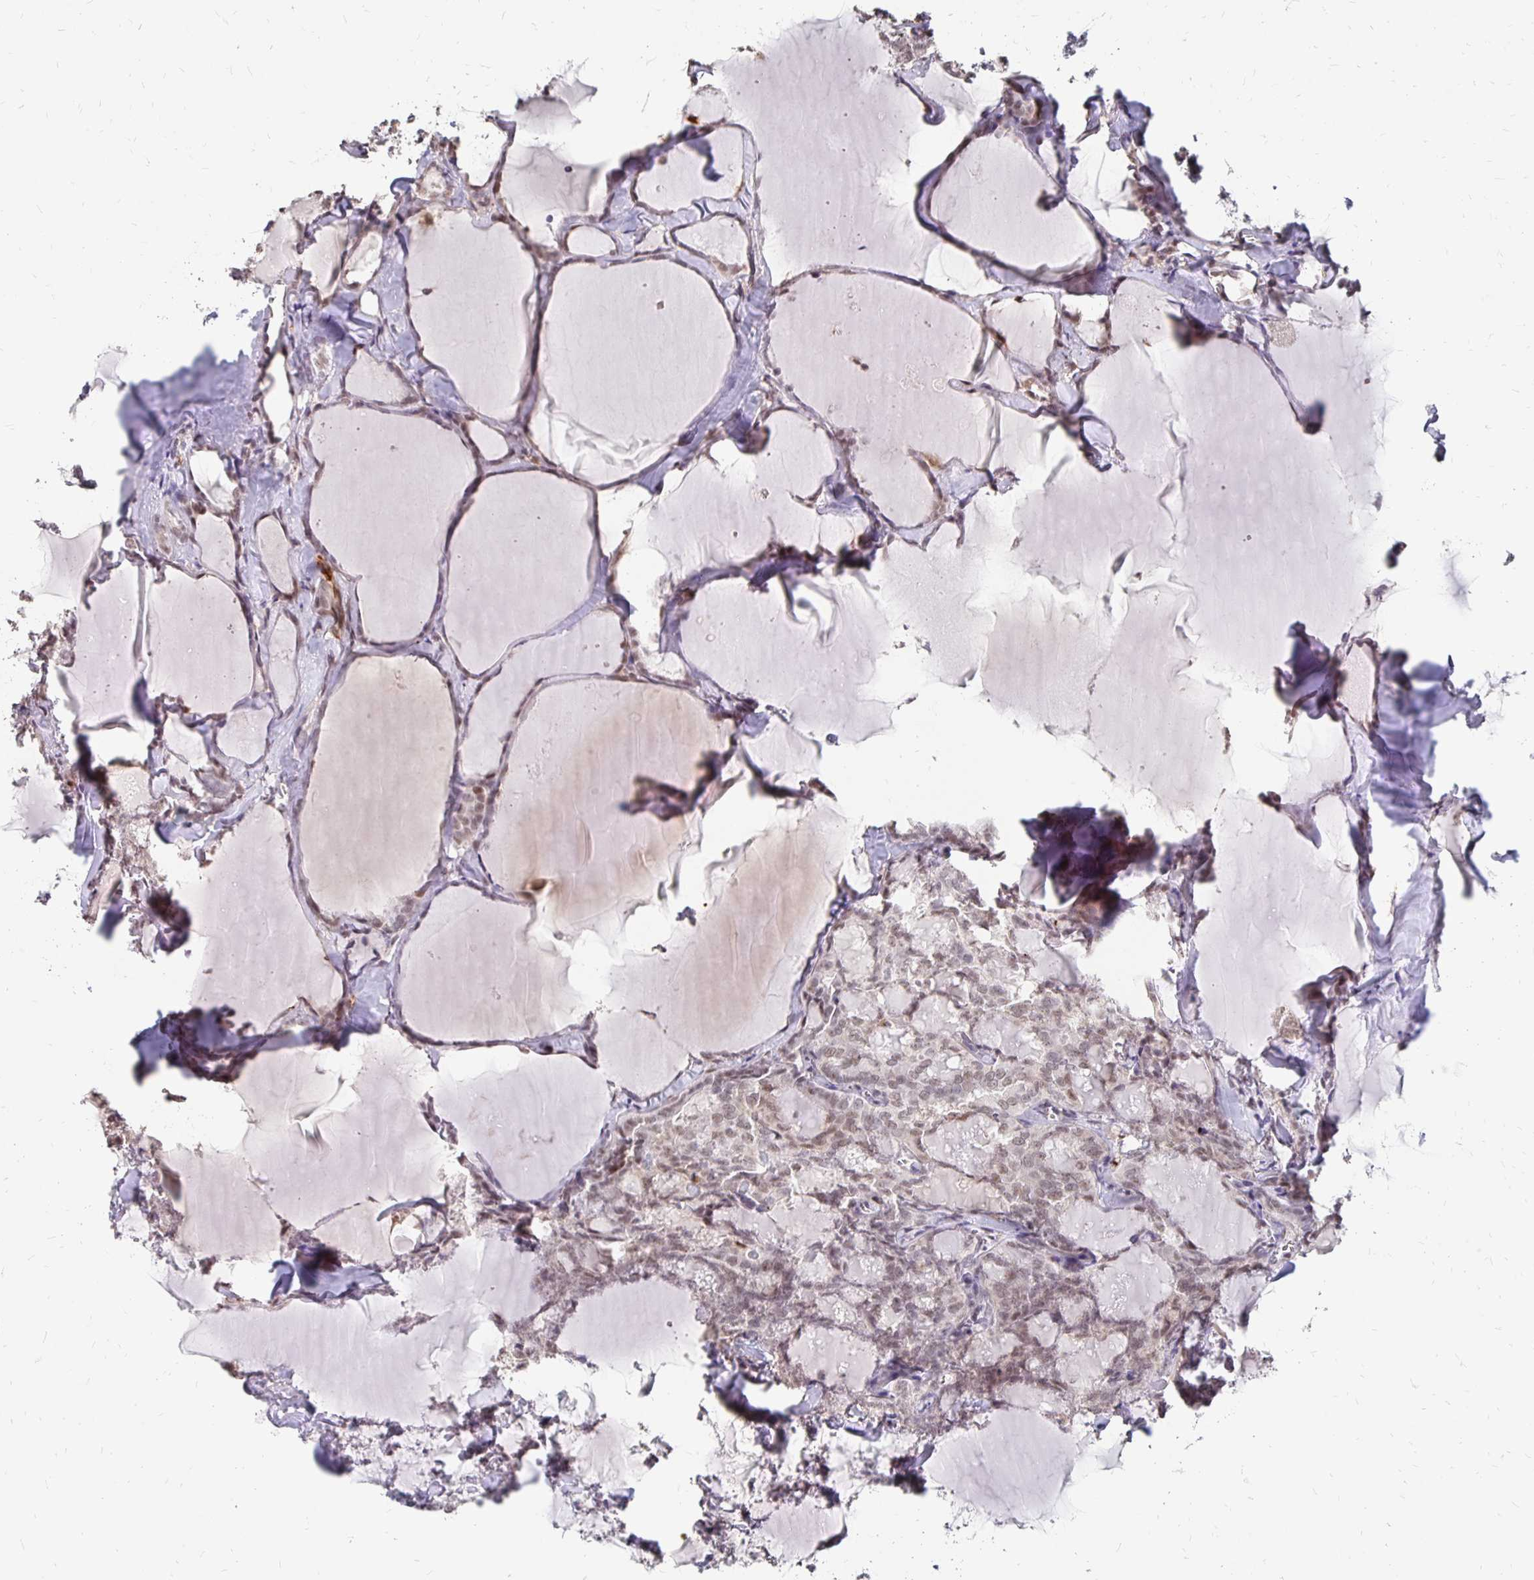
{"staining": {"intensity": "weak", "quantity": "25%-75%", "location": "nuclear"}, "tissue": "thyroid cancer", "cell_type": "Tumor cells", "image_type": "cancer", "snomed": [{"axis": "morphology", "description": "Papillary adenocarcinoma, NOS"}, {"axis": "topography", "description": "Thyroid gland"}], "caption": "Immunohistochemistry (DAB (3,3'-diaminobenzidine)) staining of human thyroid cancer (papillary adenocarcinoma) displays weak nuclear protein positivity in approximately 25%-75% of tumor cells.", "gene": "CLASRP", "patient": {"sex": "male", "age": 30}}